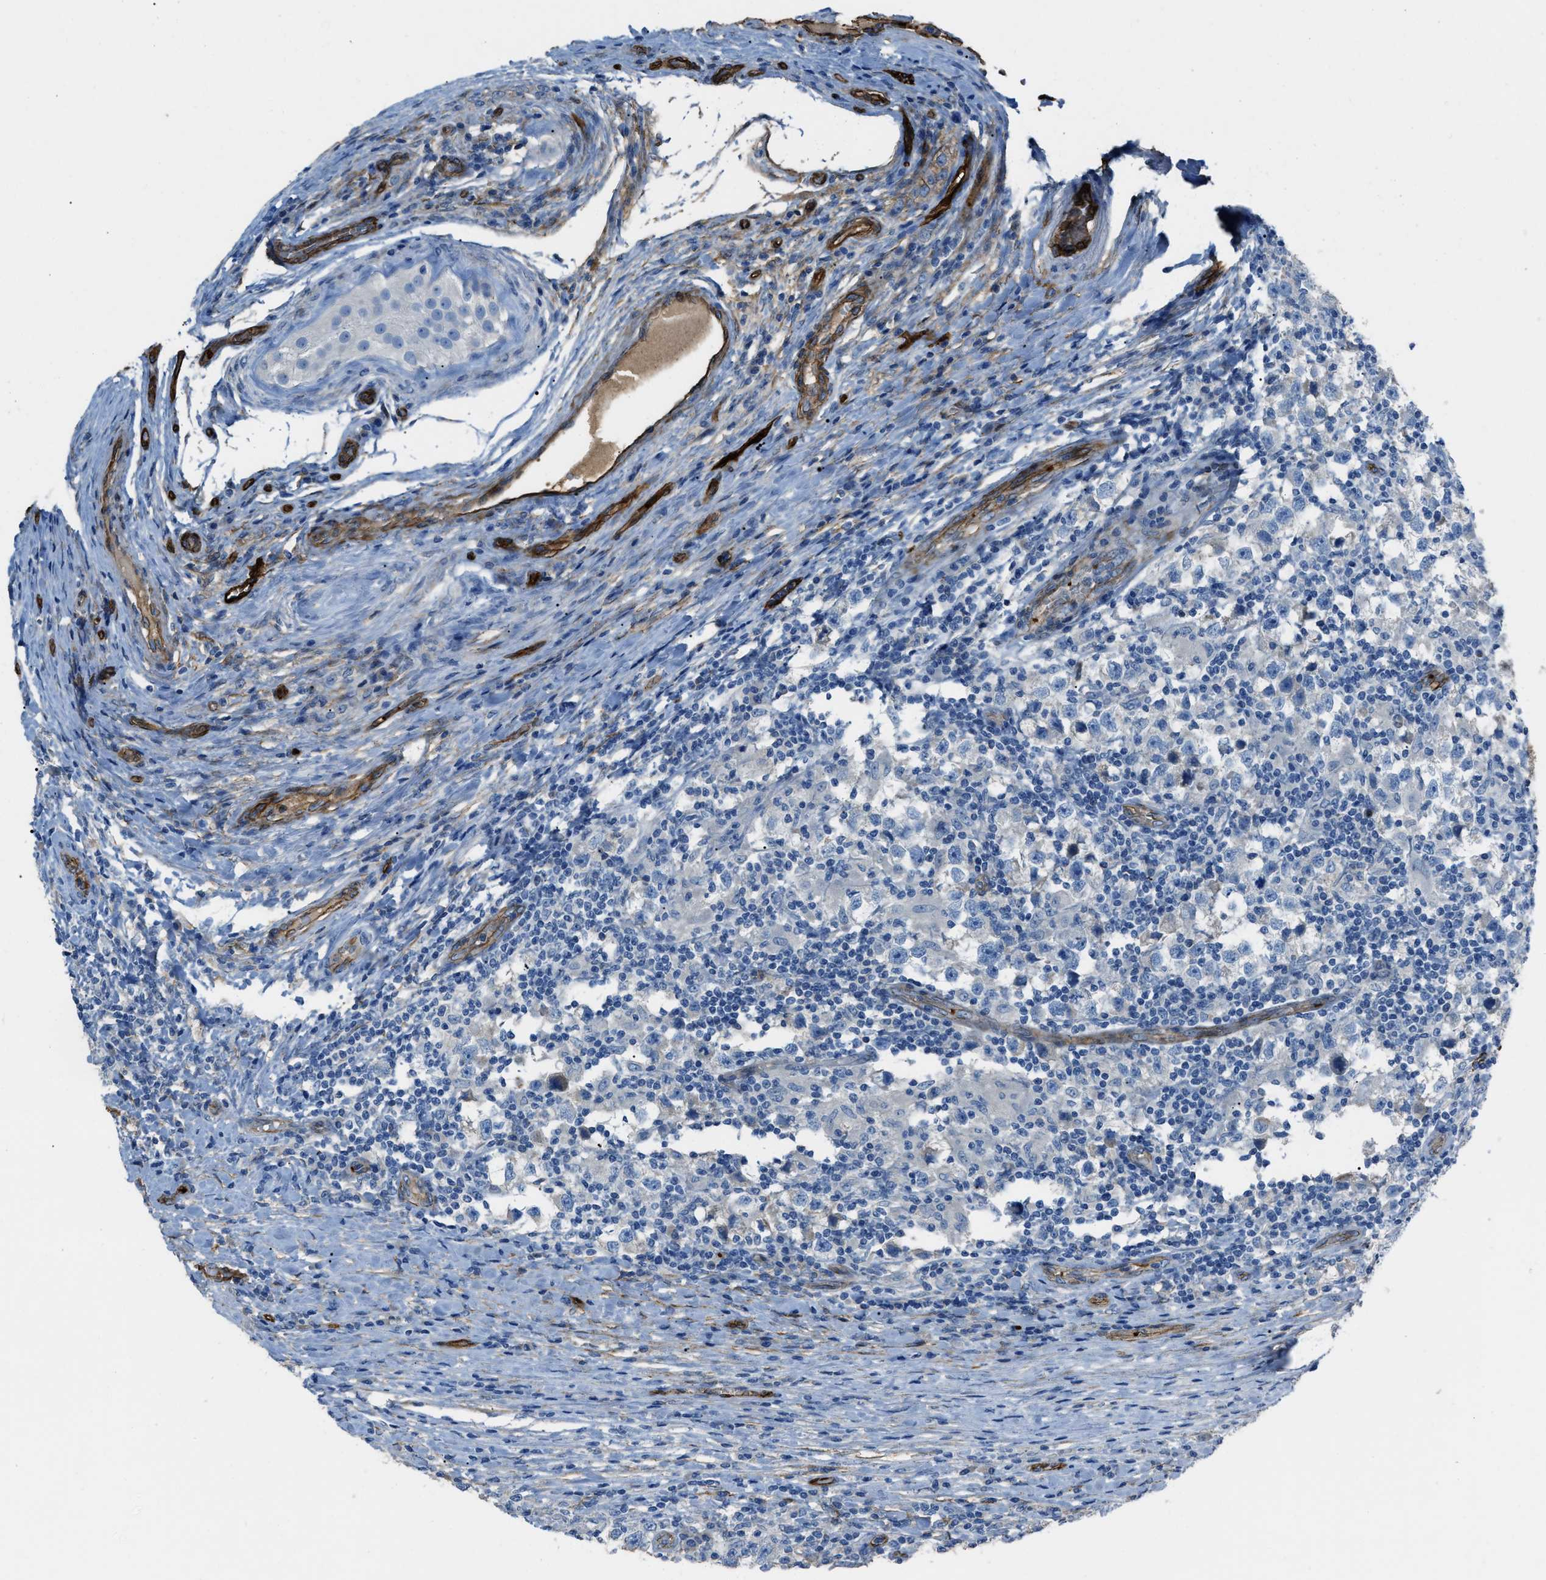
{"staining": {"intensity": "negative", "quantity": "none", "location": "none"}, "tissue": "testis cancer", "cell_type": "Tumor cells", "image_type": "cancer", "snomed": [{"axis": "morphology", "description": "Carcinoma, Embryonal, NOS"}, {"axis": "topography", "description": "Testis"}], "caption": "An IHC histopathology image of testis cancer is shown. There is no staining in tumor cells of testis cancer.", "gene": "SLC22A15", "patient": {"sex": "male", "age": 21}}